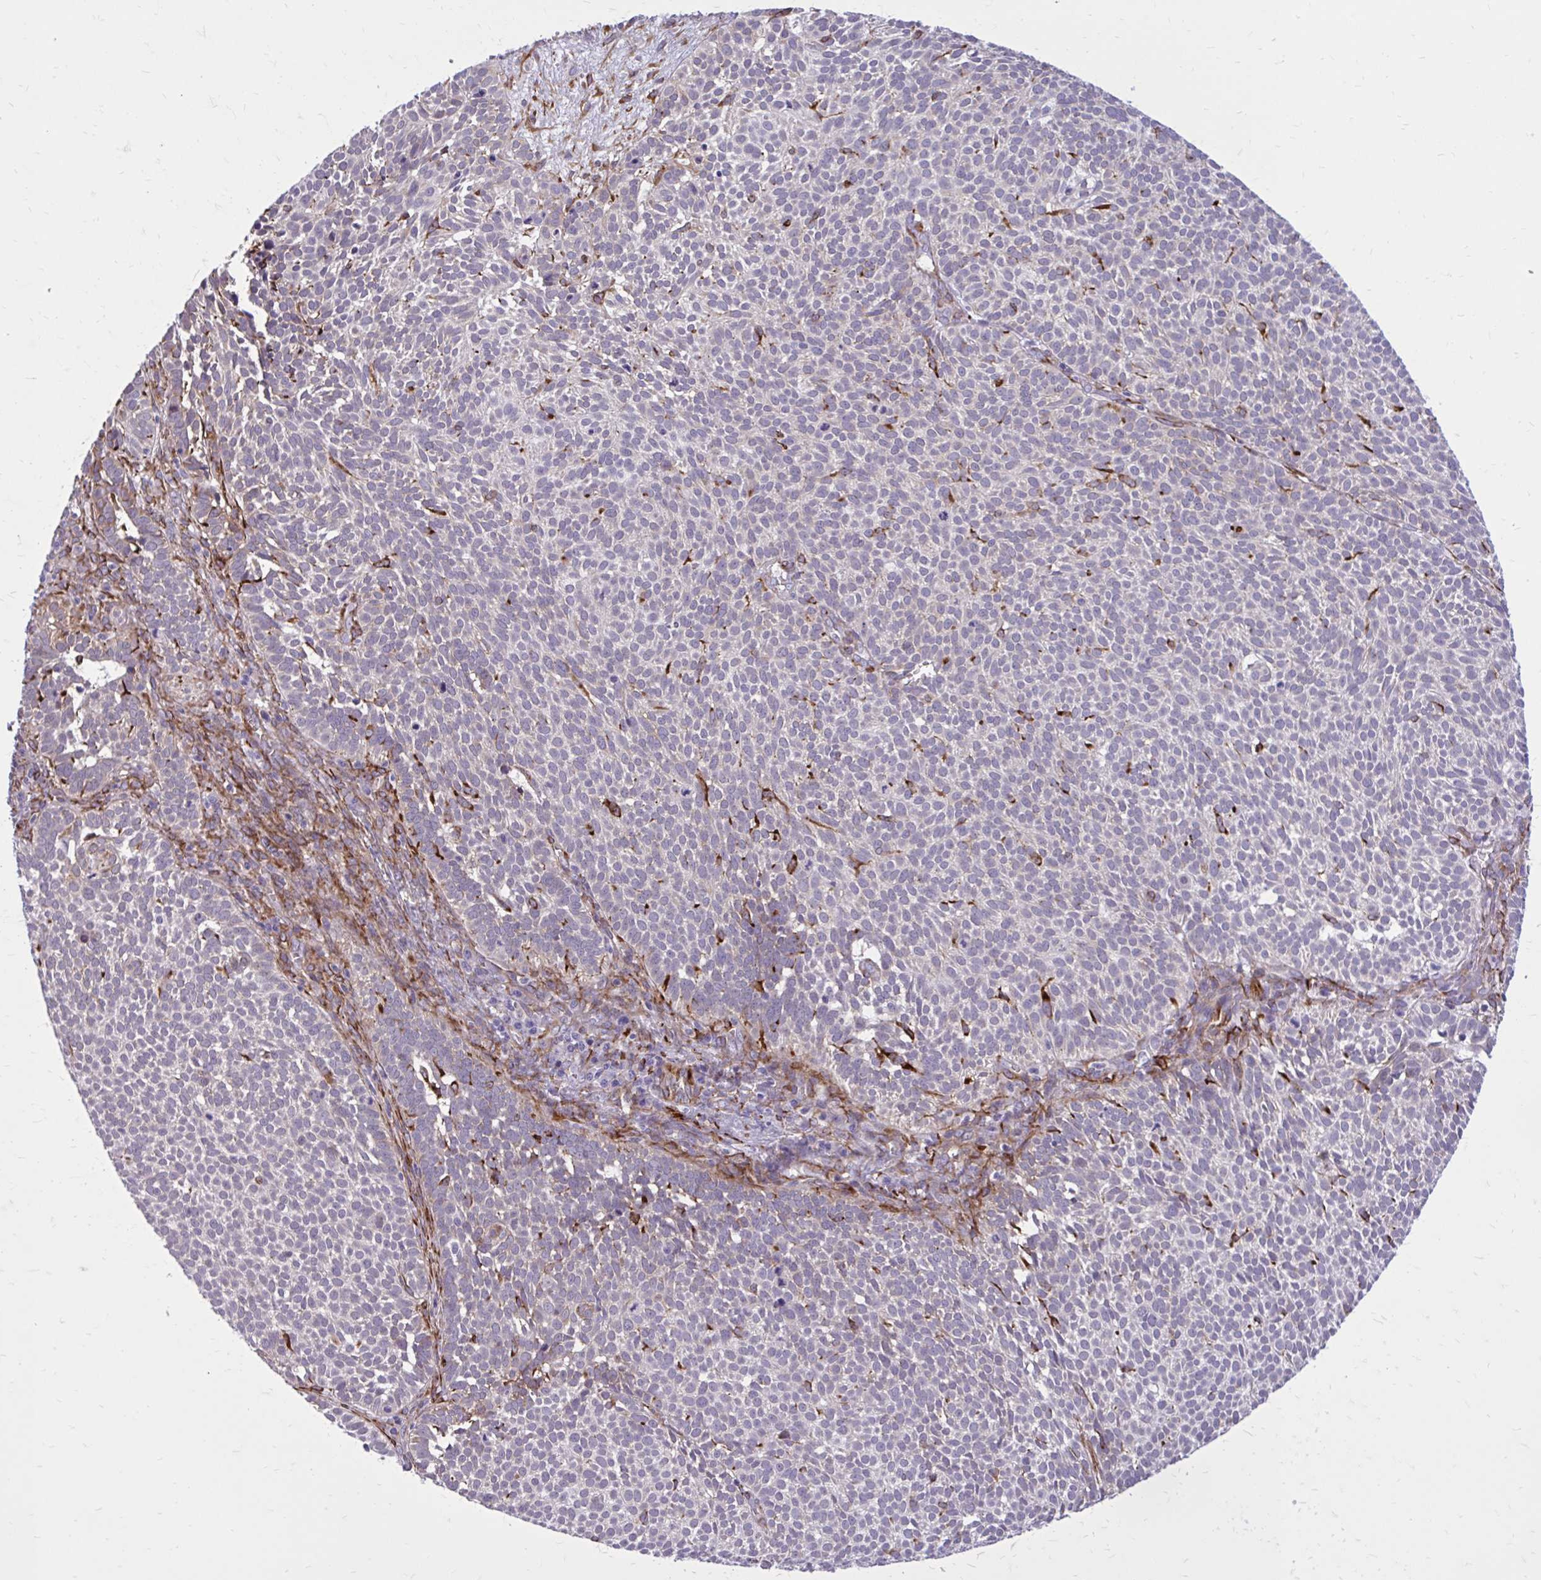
{"staining": {"intensity": "weak", "quantity": "<25%", "location": "cytoplasmic/membranous"}, "tissue": "skin cancer", "cell_type": "Tumor cells", "image_type": "cancer", "snomed": [{"axis": "morphology", "description": "Basal cell carcinoma"}, {"axis": "topography", "description": "Skin"}], "caption": "A micrograph of human skin cancer (basal cell carcinoma) is negative for staining in tumor cells.", "gene": "BEND5", "patient": {"sex": "male", "age": 63}}